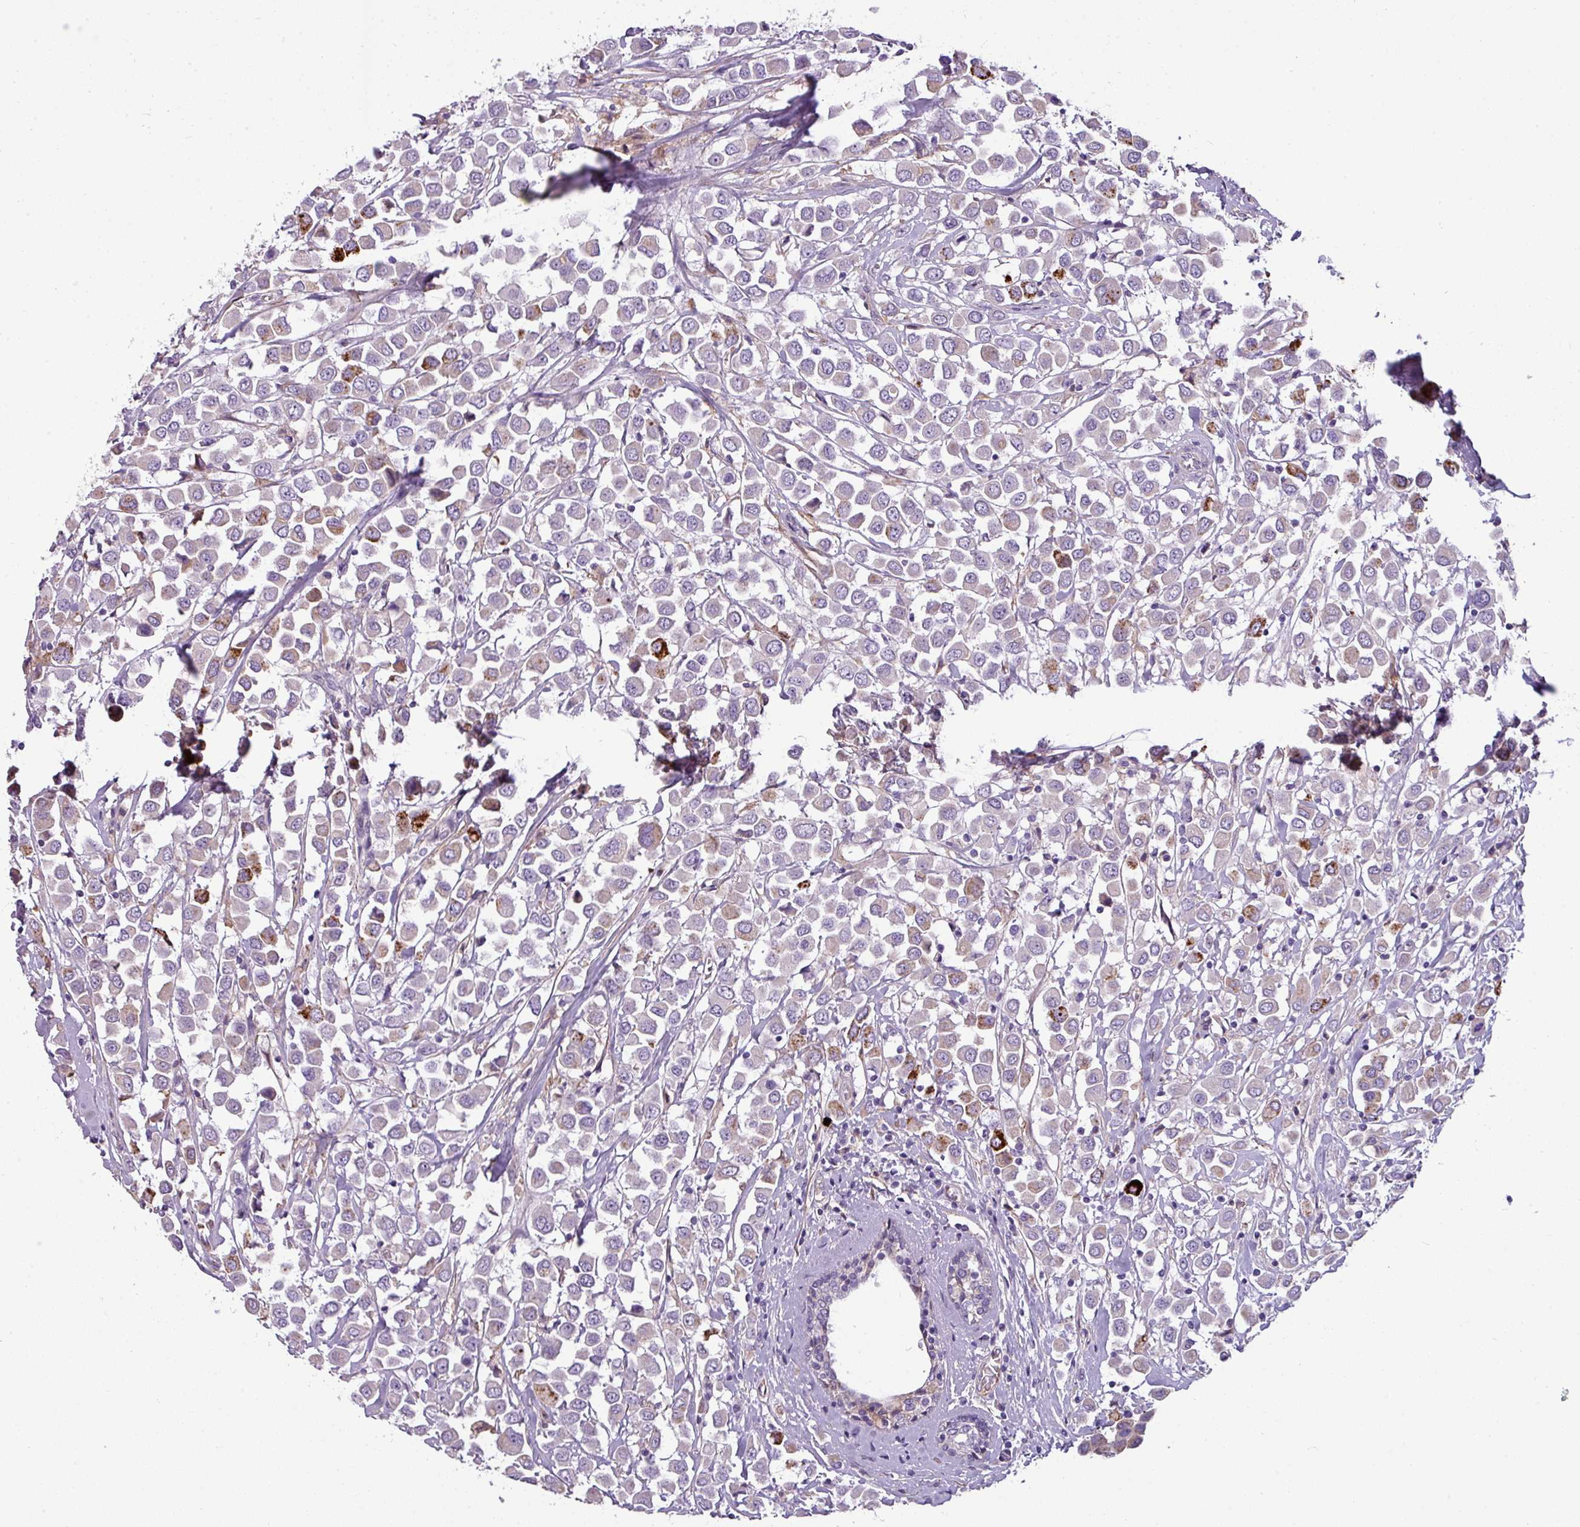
{"staining": {"intensity": "strong", "quantity": "<25%", "location": "cytoplasmic/membranous"}, "tissue": "breast cancer", "cell_type": "Tumor cells", "image_type": "cancer", "snomed": [{"axis": "morphology", "description": "Duct carcinoma"}, {"axis": "topography", "description": "Breast"}], "caption": "Breast cancer (intraductal carcinoma) stained with a brown dye reveals strong cytoplasmic/membranous positive staining in approximately <25% of tumor cells.", "gene": "TMEM178B", "patient": {"sex": "female", "age": 61}}